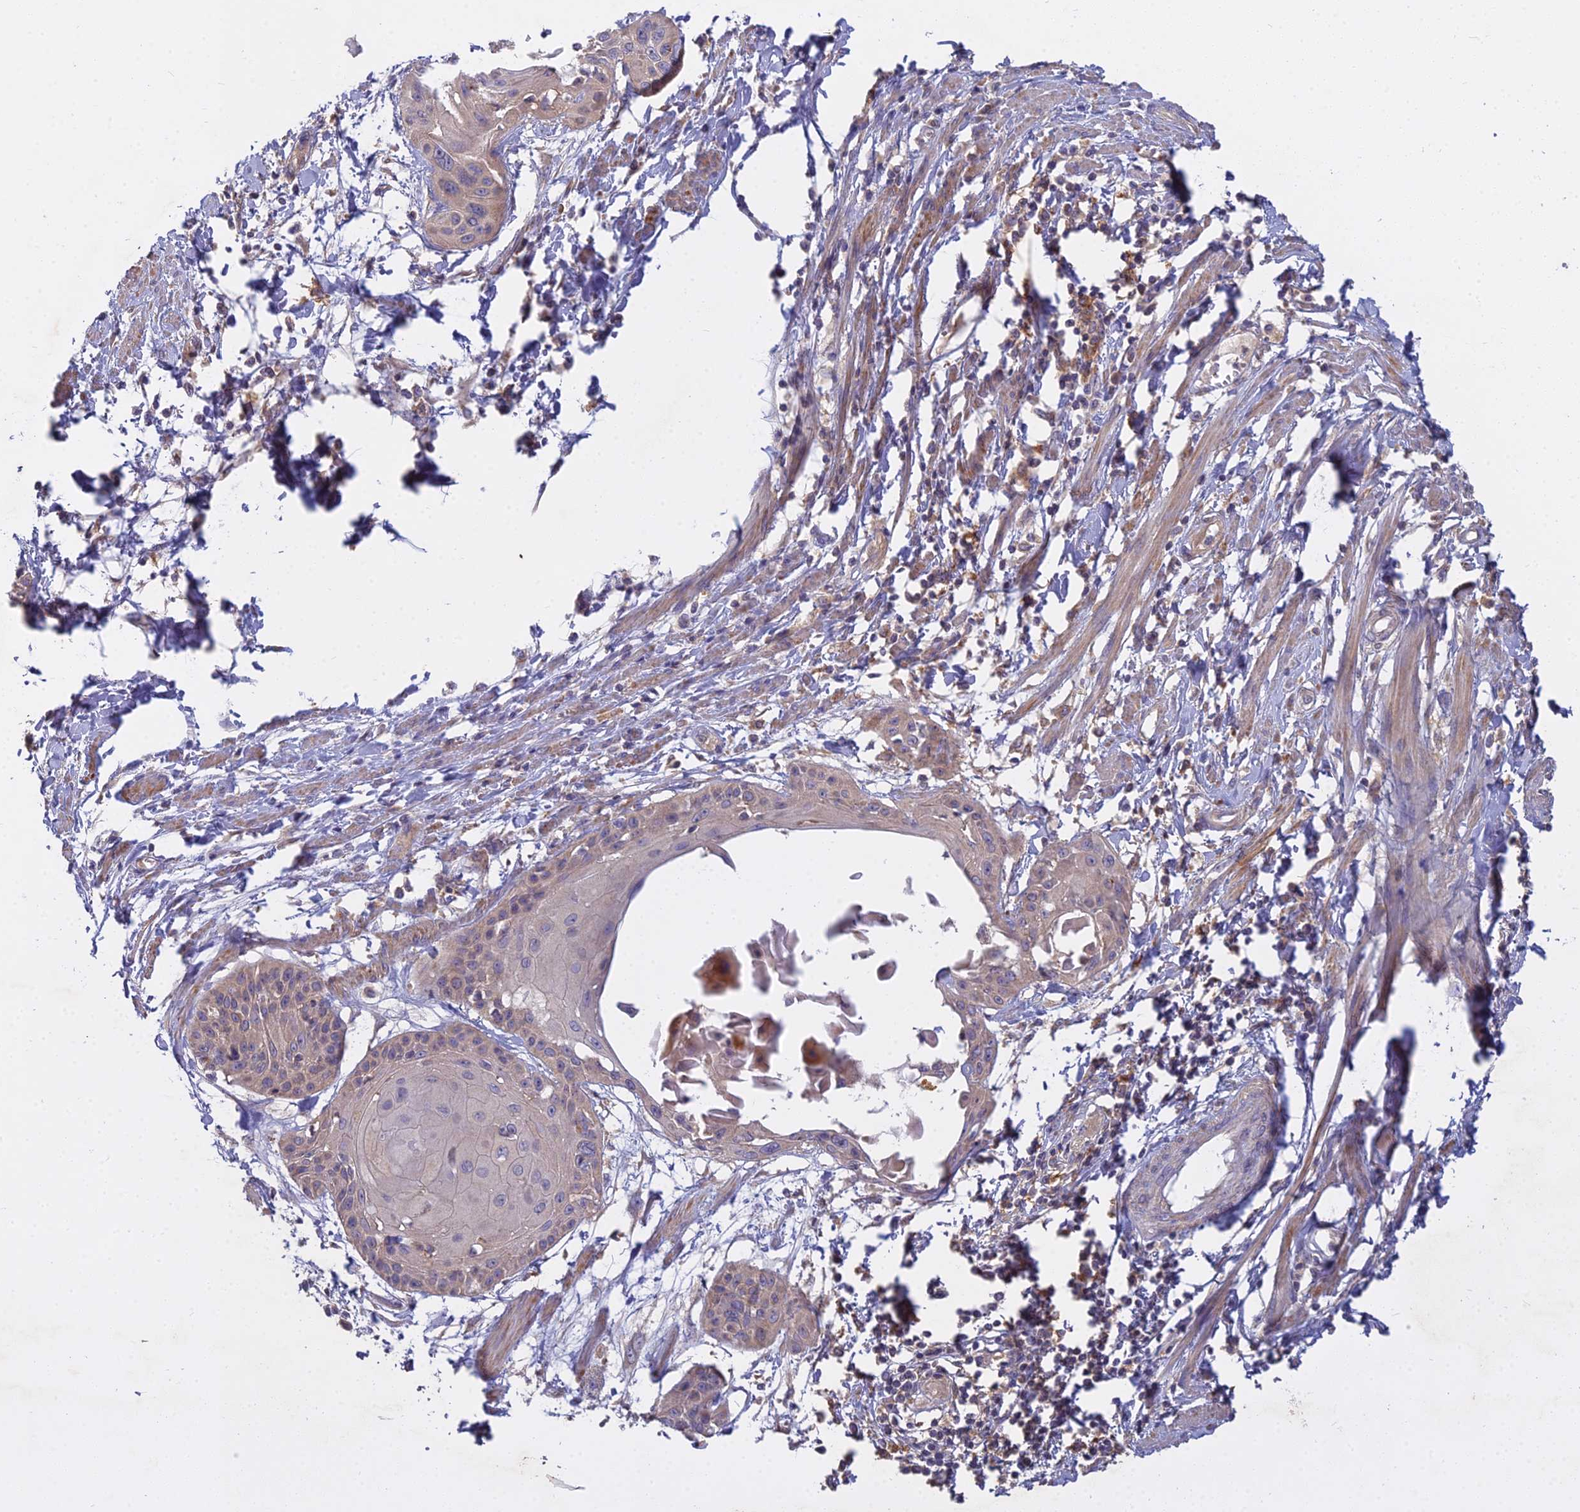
{"staining": {"intensity": "weak", "quantity": "<25%", "location": "cytoplasmic/membranous"}, "tissue": "cervical cancer", "cell_type": "Tumor cells", "image_type": "cancer", "snomed": [{"axis": "morphology", "description": "Squamous cell carcinoma, NOS"}, {"axis": "topography", "description": "Cervix"}], "caption": "Immunohistochemistry (IHC) micrograph of neoplastic tissue: cervical cancer (squamous cell carcinoma) stained with DAB (3,3'-diaminobenzidine) reveals no significant protein expression in tumor cells.", "gene": "CCDC167", "patient": {"sex": "female", "age": 57}}